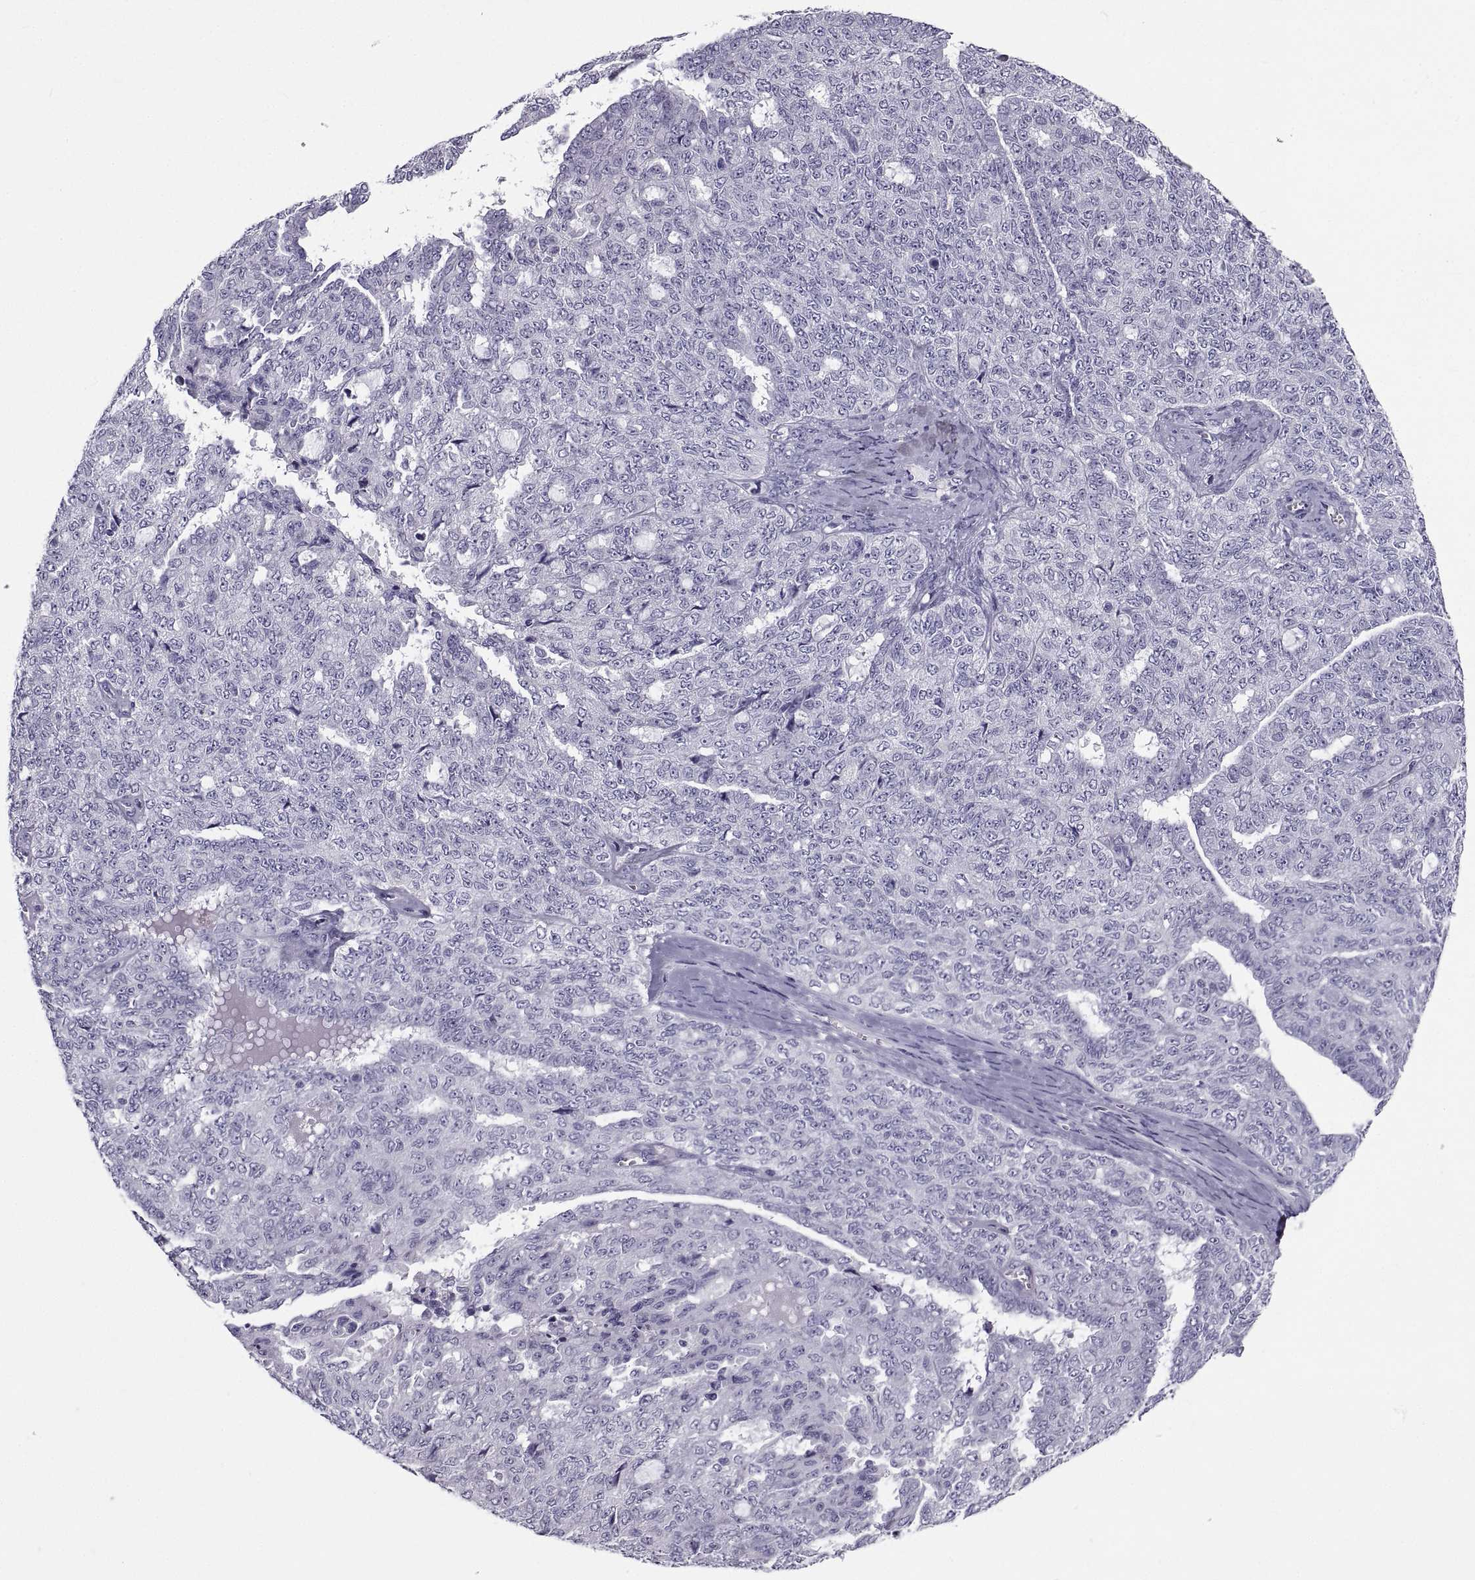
{"staining": {"intensity": "negative", "quantity": "none", "location": "none"}, "tissue": "ovarian cancer", "cell_type": "Tumor cells", "image_type": "cancer", "snomed": [{"axis": "morphology", "description": "Cystadenocarcinoma, serous, NOS"}, {"axis": "topography", "description": "Ovary"}], "caption": "A histopathology image of human ovarian cancer is negative for staining in tumor cells.", "gene": "PCSK1N", "patient": {"sex": "female", "age": 71}}